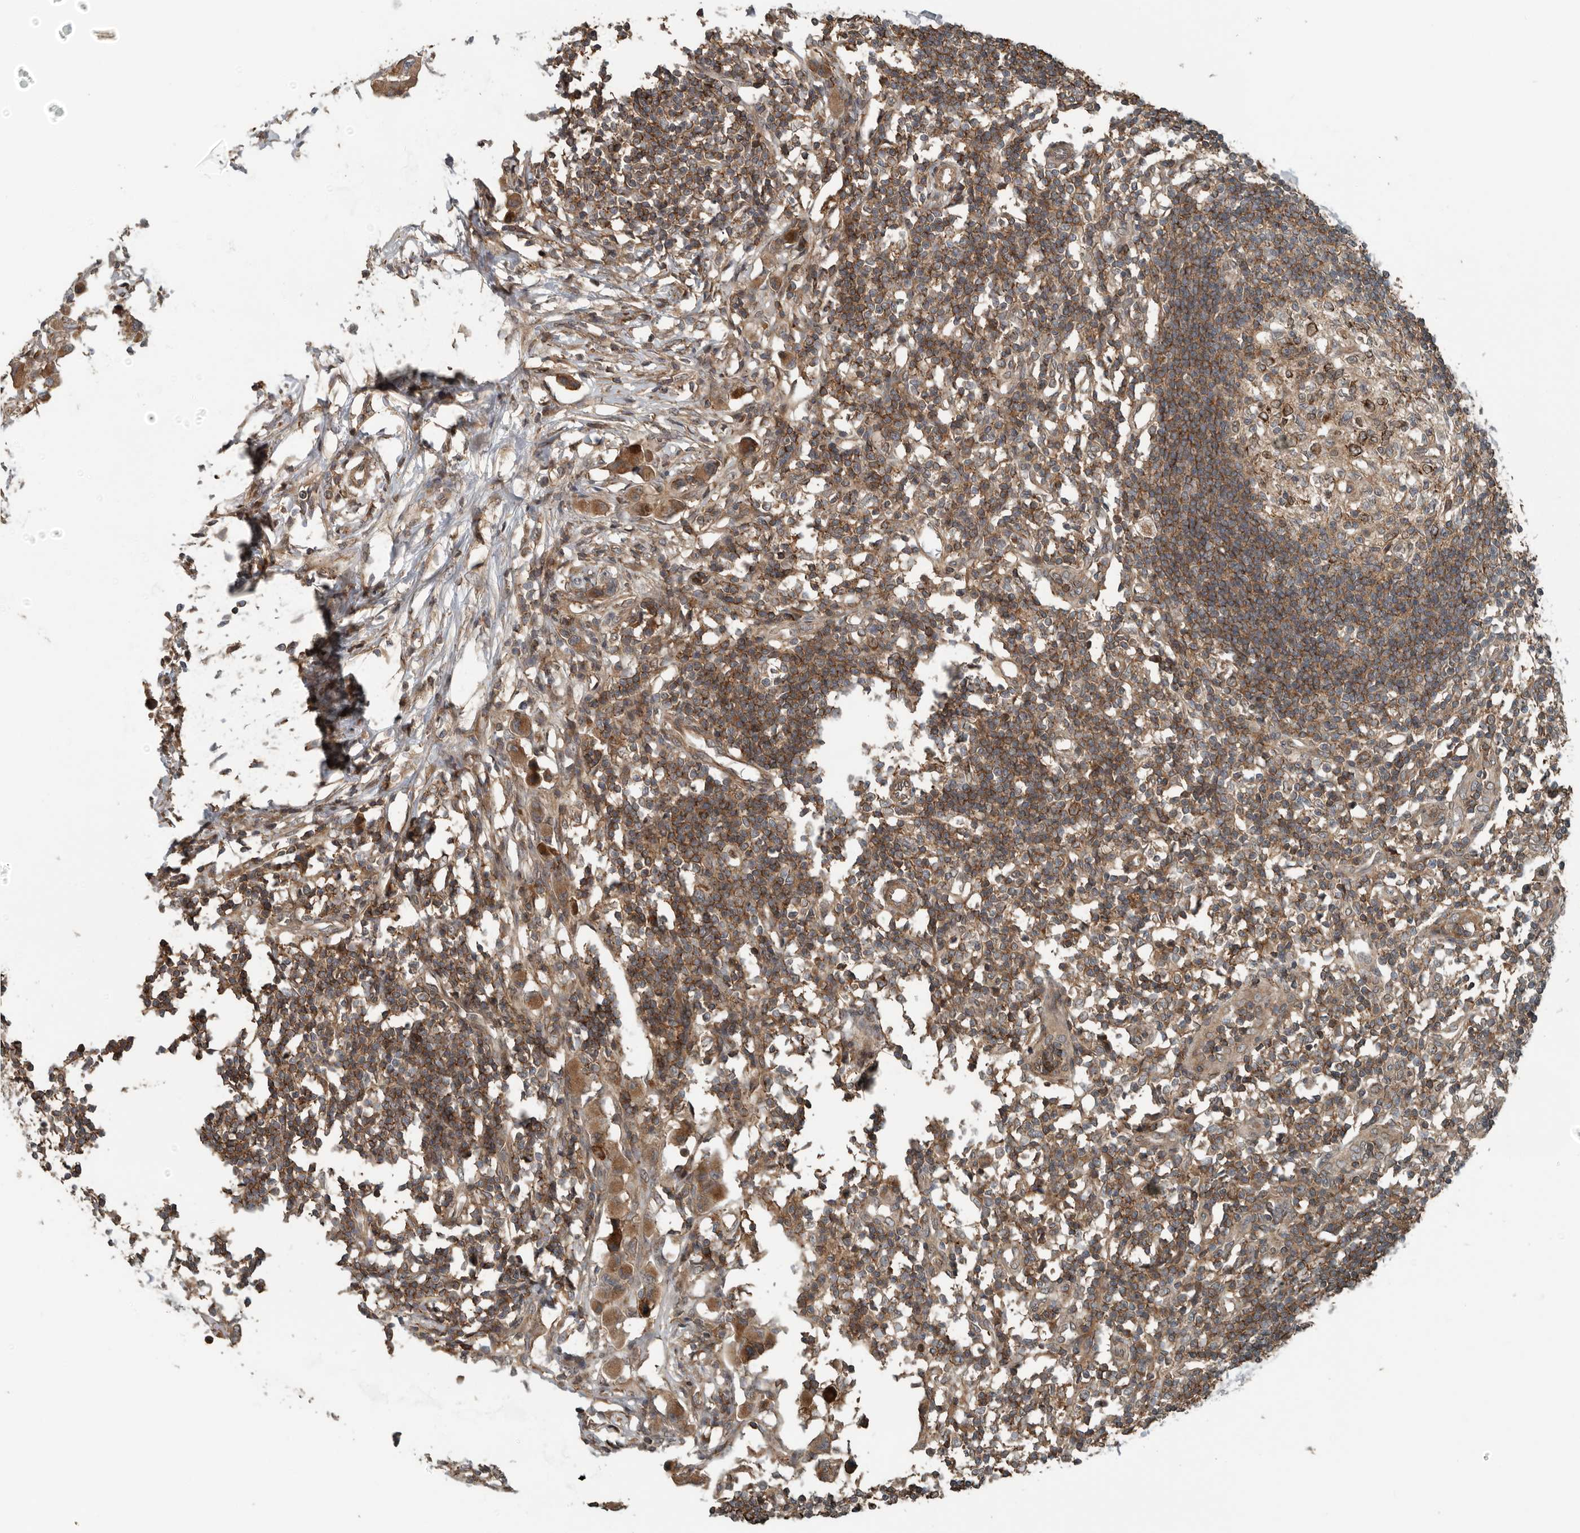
{"staining": {"intensity": "strong", "quantity": "25%-75%", "location": "cytoplasmic/membranous"}, "tissue": "lymph node", "cell_type": "Germinal center cells", "image_type": "normal", "snomed": [{"axis": "morphology", "description": "Normal tissue, NOS"}, {"axis": "morphology", "description": "Malignant melanoma, Metastatic site"}, {"axis": "topography", "description": "Lymph node"}], "caption": "Lymph node stained with a protein marker demonstrates strong staining in germinal center cells.", "gene": "AMFR", "patient": {"sex": "male", "age": 41}}